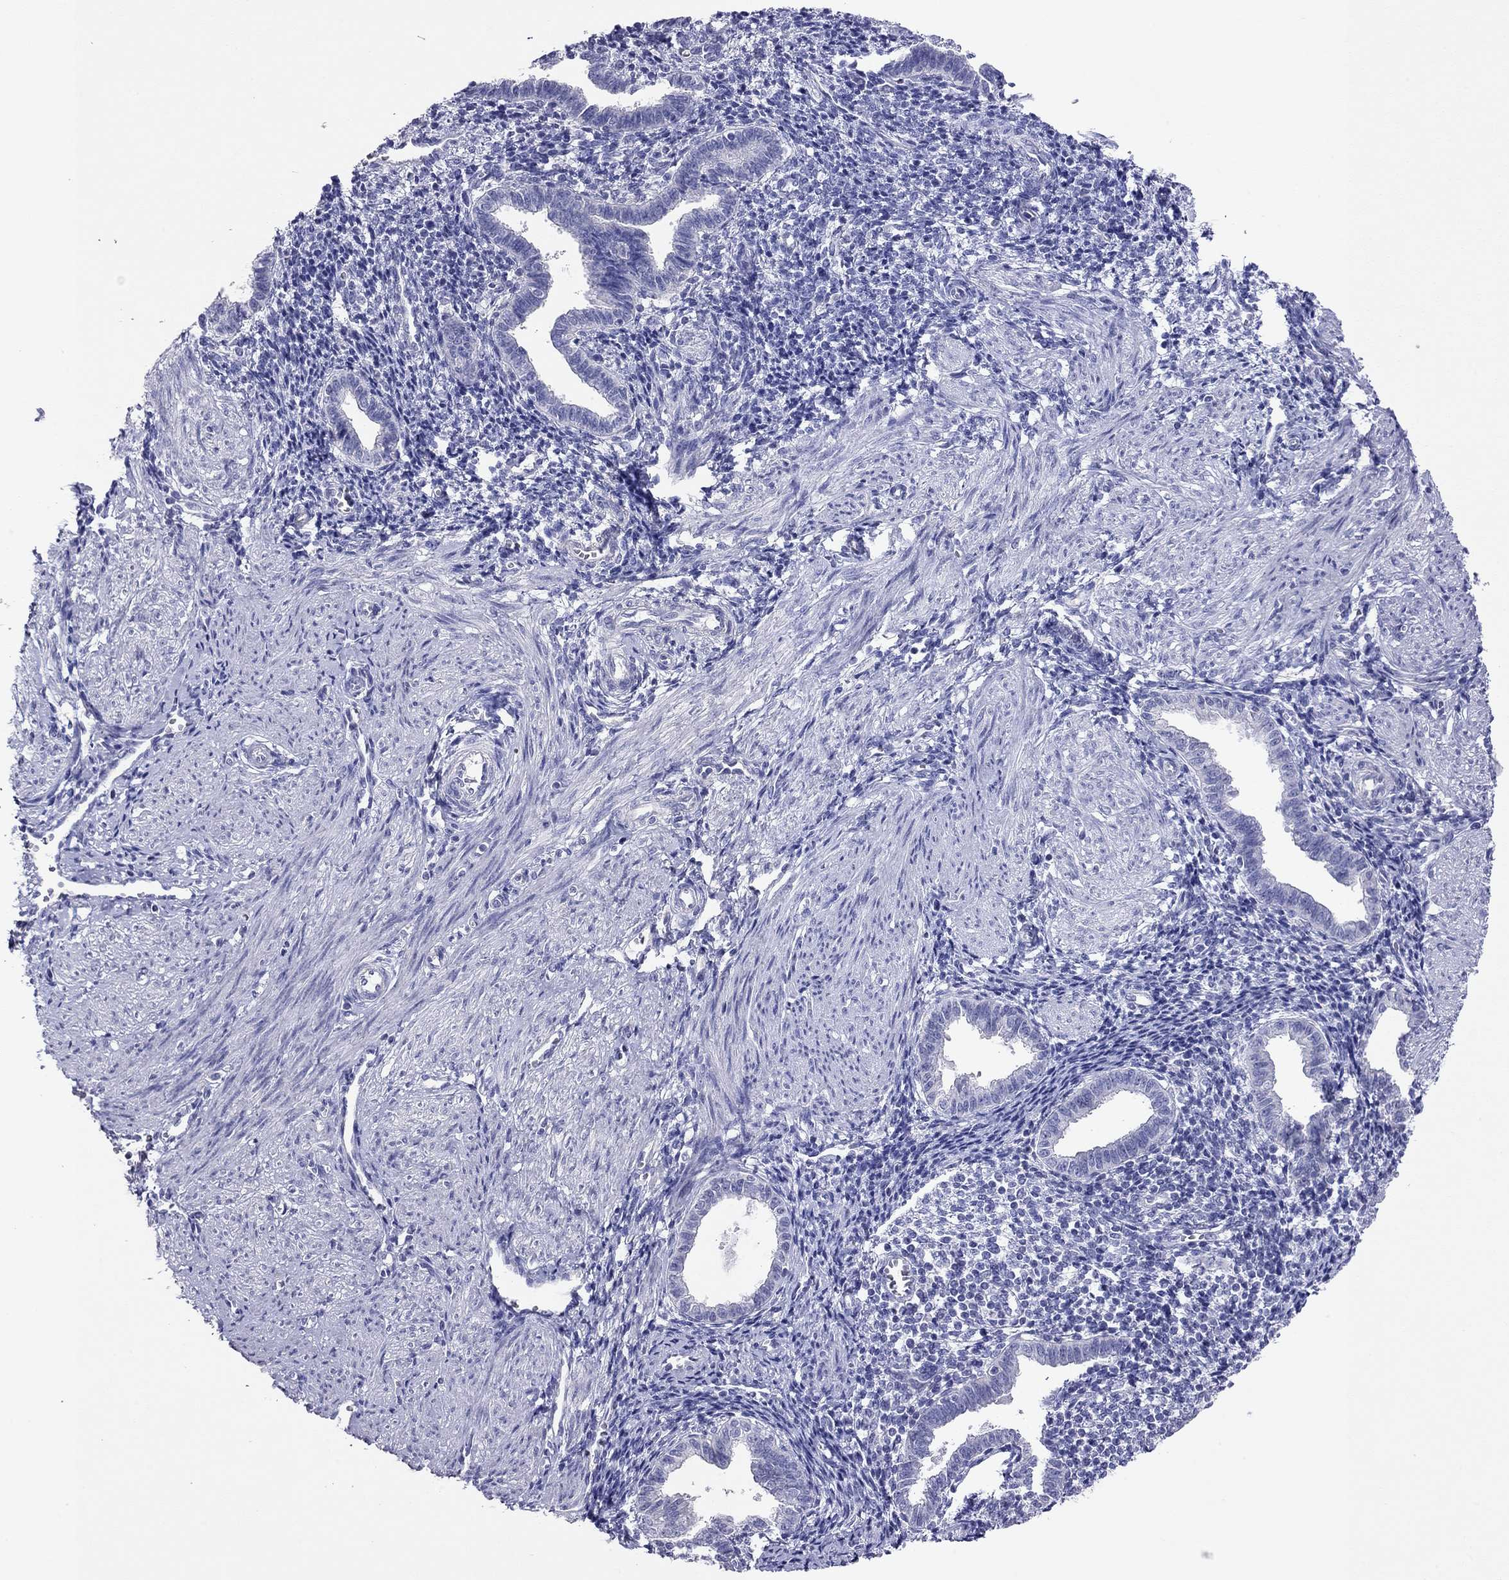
{"staining": {"intensity": "negative", "quantity": "none", "location": "none"}, "tissue": "endometrium", "cell_type": "Cells in endometrial stroma", "image_type": "normal", "snomed": [{"axis": "morphology", "description": "Normal tissue, NOS"}, {"axis": "topography", "description": "Endometrium"}], "caption": "Immunohistochemistry image of unremarkable endometrium: human endometrium stained with DAB reveals no significant protein positivity in cells in endometrial stroma.", "gene": "CAPNS2", "patient": {"sex": "female", "age": 37}}